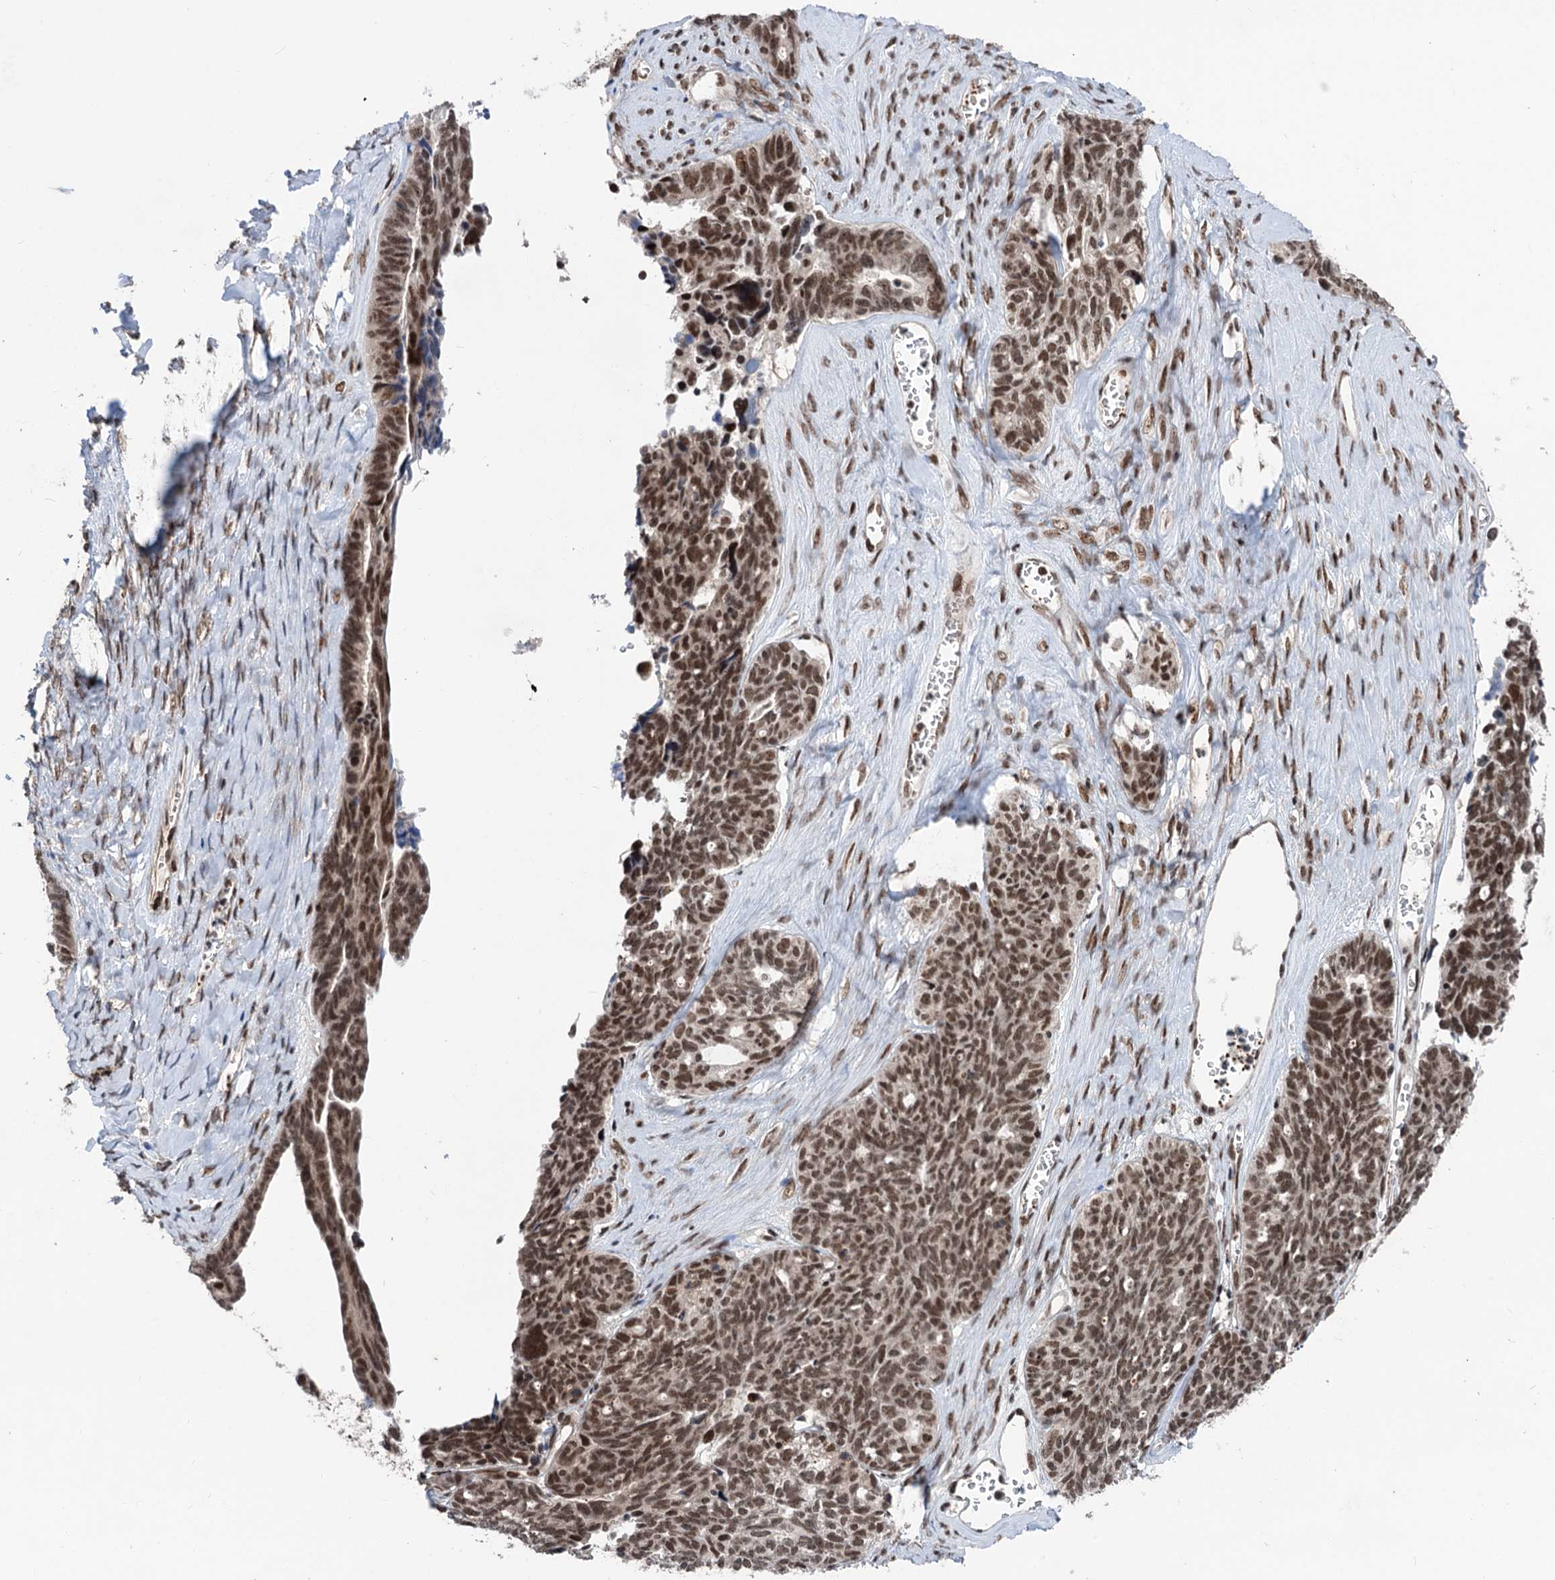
{"staining": {"intensity": "strong", "quantity": ">75%", "location": "nuclear"}, "tissue": "ovarian cancer", "cell_type": "Tumor cells", "image_type": "cancer", "snomed": [{"axis": "morphology", "description": "Cystadenocarcinoma, serous, NOS"}, {"axis": "topography", "description": "Ovary"}], "caption": "Tumor cells display high levels of strong nuclear staining in approximately >75% of cells in human ovarian cancer.", "gene": "MAML1", "patient": {"sex": "female", "age": 79}}